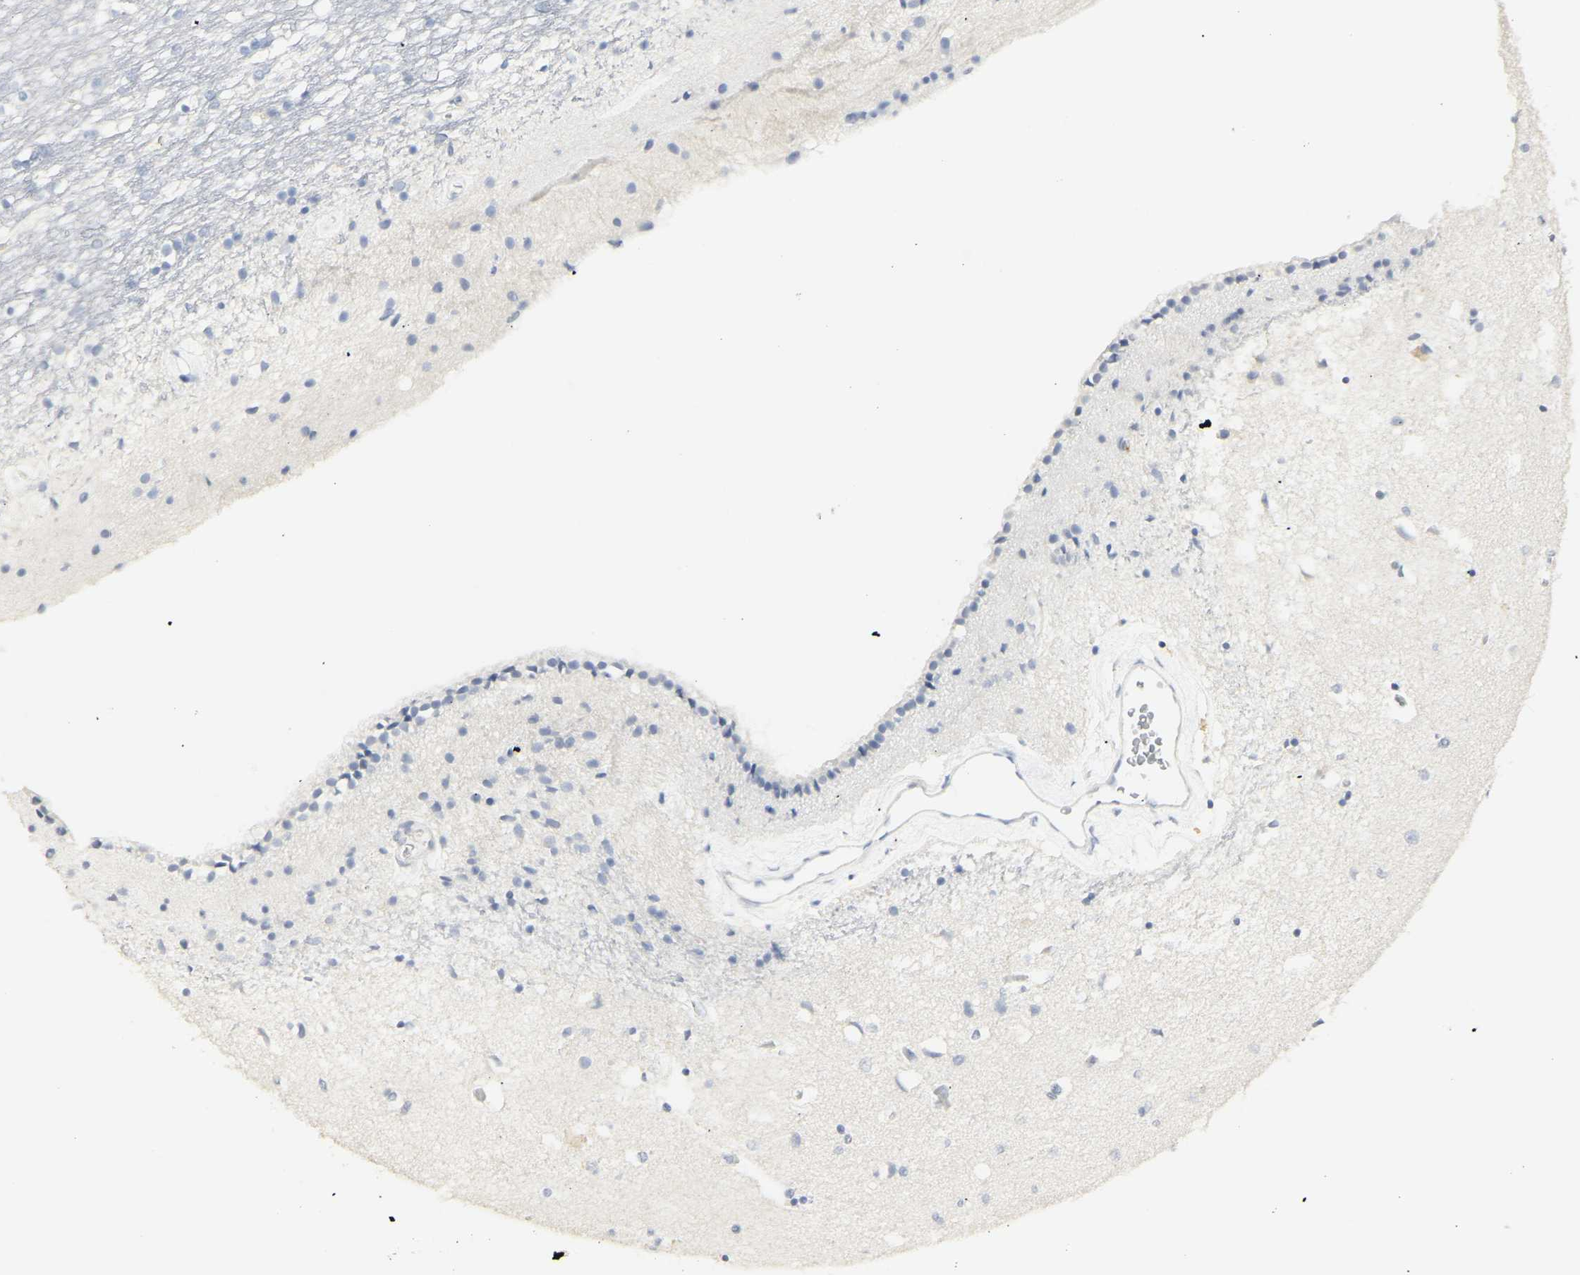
{"staining": {"intensity": "negative", "quantity": "none", "location": "none"}, "tissue": "caudate", "cell_type": "Glial cells", "image_type": "normal", "snomed": [{"axis": "morphology", "description": "Normal tissue, NOS"}, {"axis": "topography", "description": "Lateral ventricle wall"}], "caption": "Immunohistochemical staining of unremarkable caudate shows no significant staining in glial cells.", "gene": "MPO", "patient": {"sex": "female", "age": 54}}